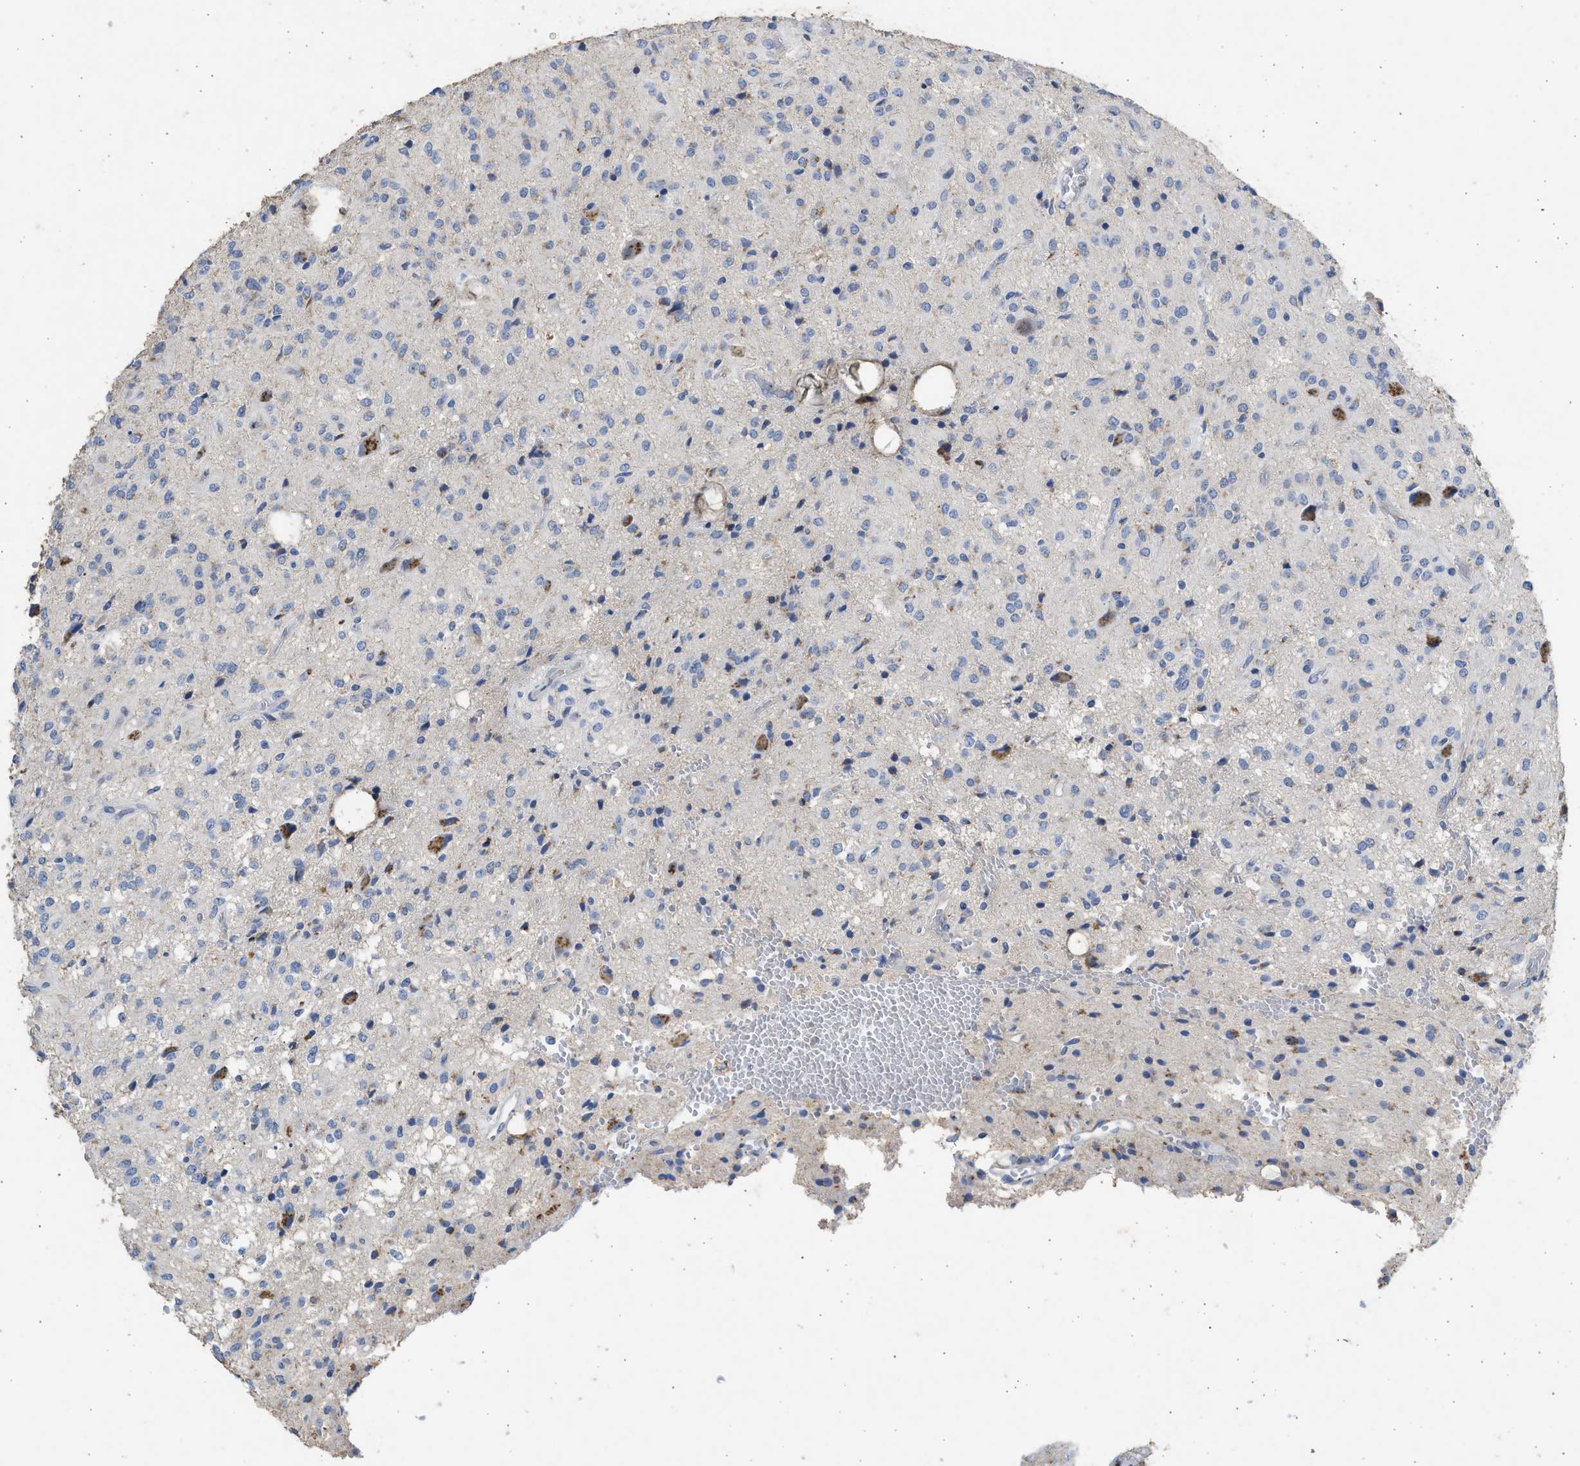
{"staining": {"intensity": "negative", "quantity": "none", "location": "none"}, "tissue": "glioma", "cell_type": "Tumor cells", "image_type": "cancer", "snomed": [{"axis": "morphology", "description": "Glioma, malignant, High grade"}, {"axis": "topography", "description": "Brain"}], "caption": "Immunohistochemistry histopathology image of neoplastic tissue: human glioma stained with DAB exhibits no significant protein expression in tumor cells.", "gene": "IPO8", "patient": {"sex": "female", "age": 59}}